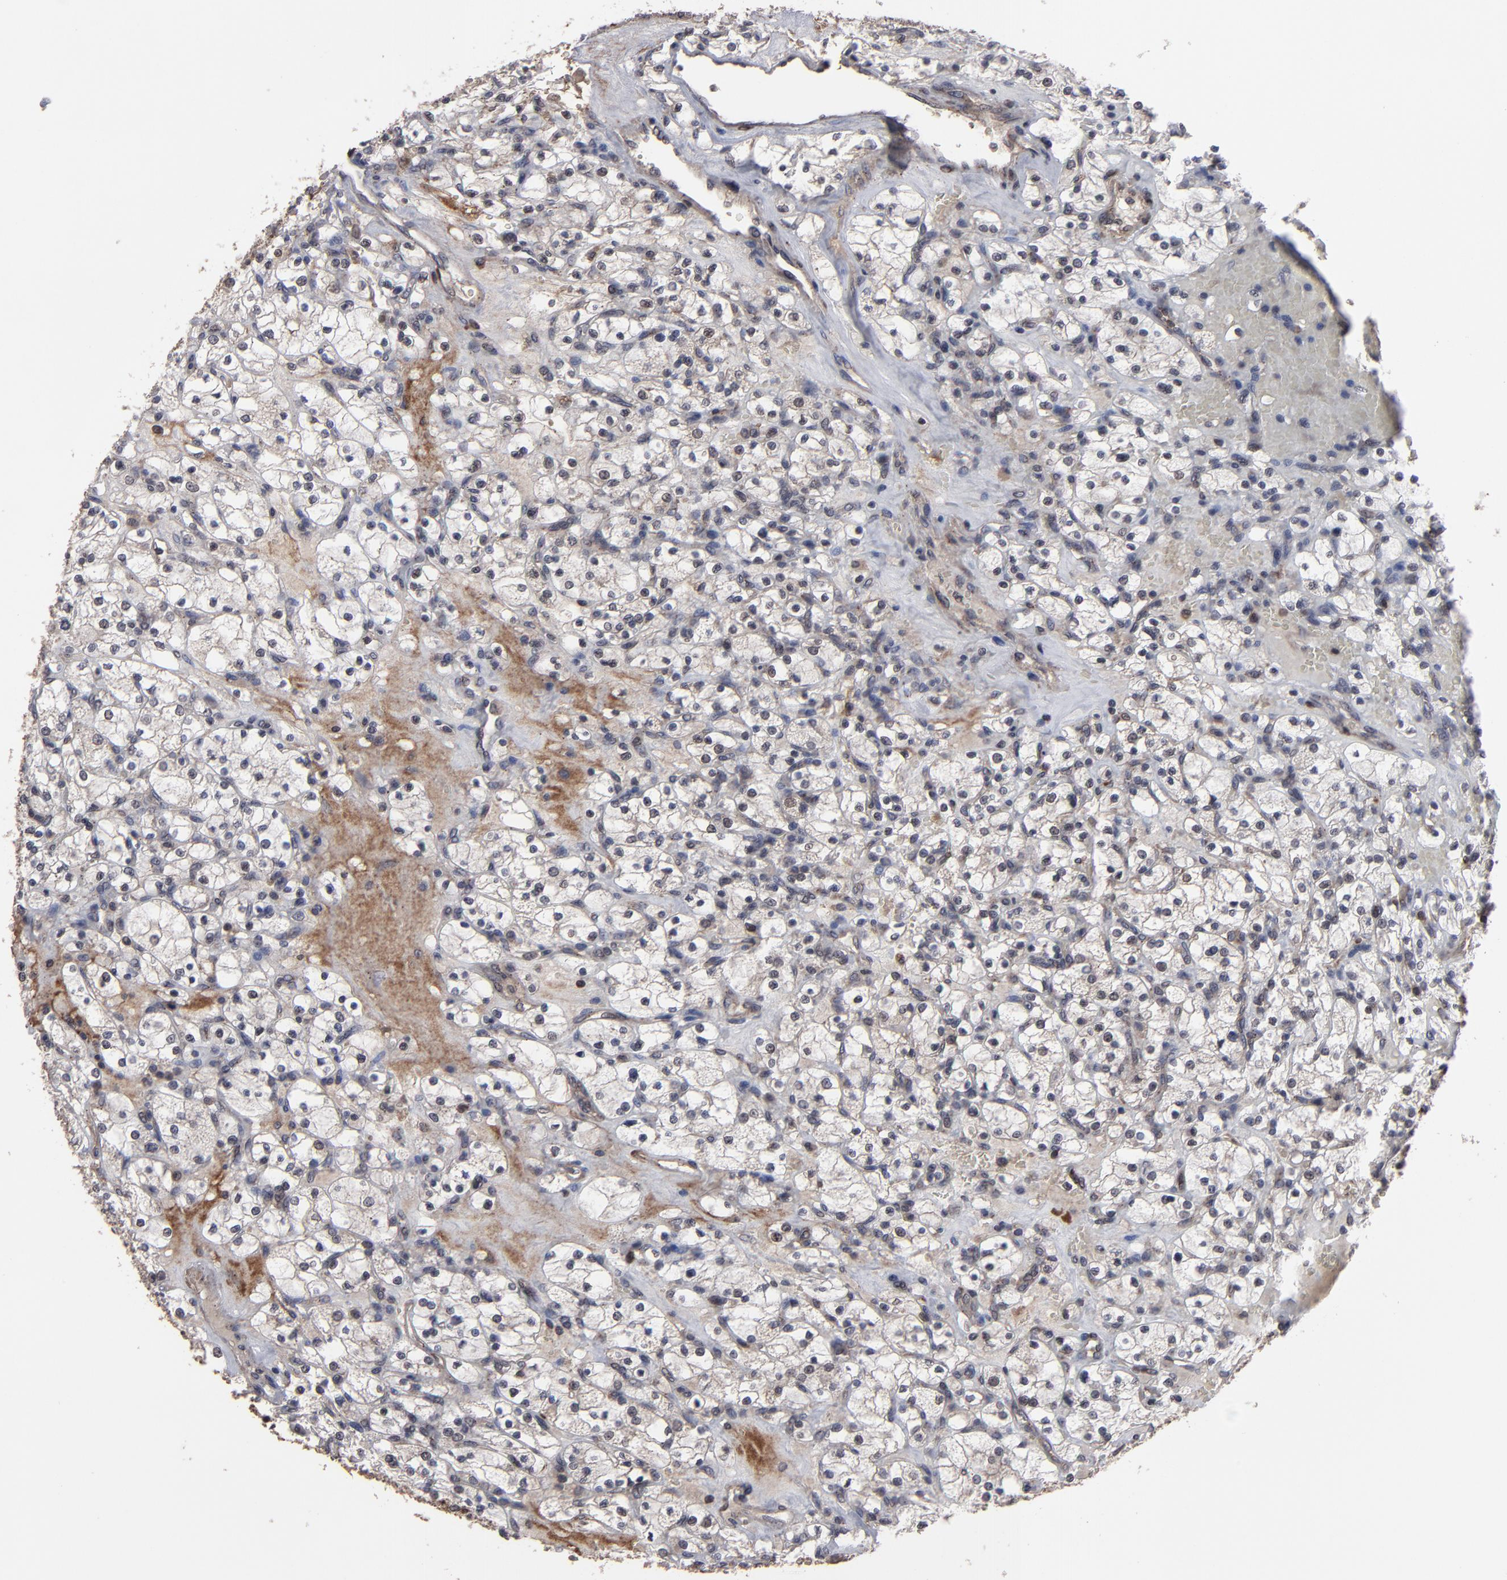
{"staining": {"intensity": "weak", "quantity": "25%-75%", "location": "cytoplasmic/membranous,nuclear"}, "tissue": "renal cancer", "cell_type": "Tumor cells", "image_type": "cancer", "snomed": [{"axis": "morphology", "description": "Adenocarcinoma, NOS"}, {"axis": "topography", "description": "Kidney"}], "caption": "Immunohistochemistry (DAB) staining of renal cancer (adenocarcinoma) reveals weak cytoplasmic/membranous and nuclear protein positivity in about 25%-75% of tumor cells. (DAB (3,3'-diaminobenzidine) IHC, brown staining for protein, blue staining for nuclei).", "gene": "KIAA2026", "patient": {"sex": "female", "age": 83}}